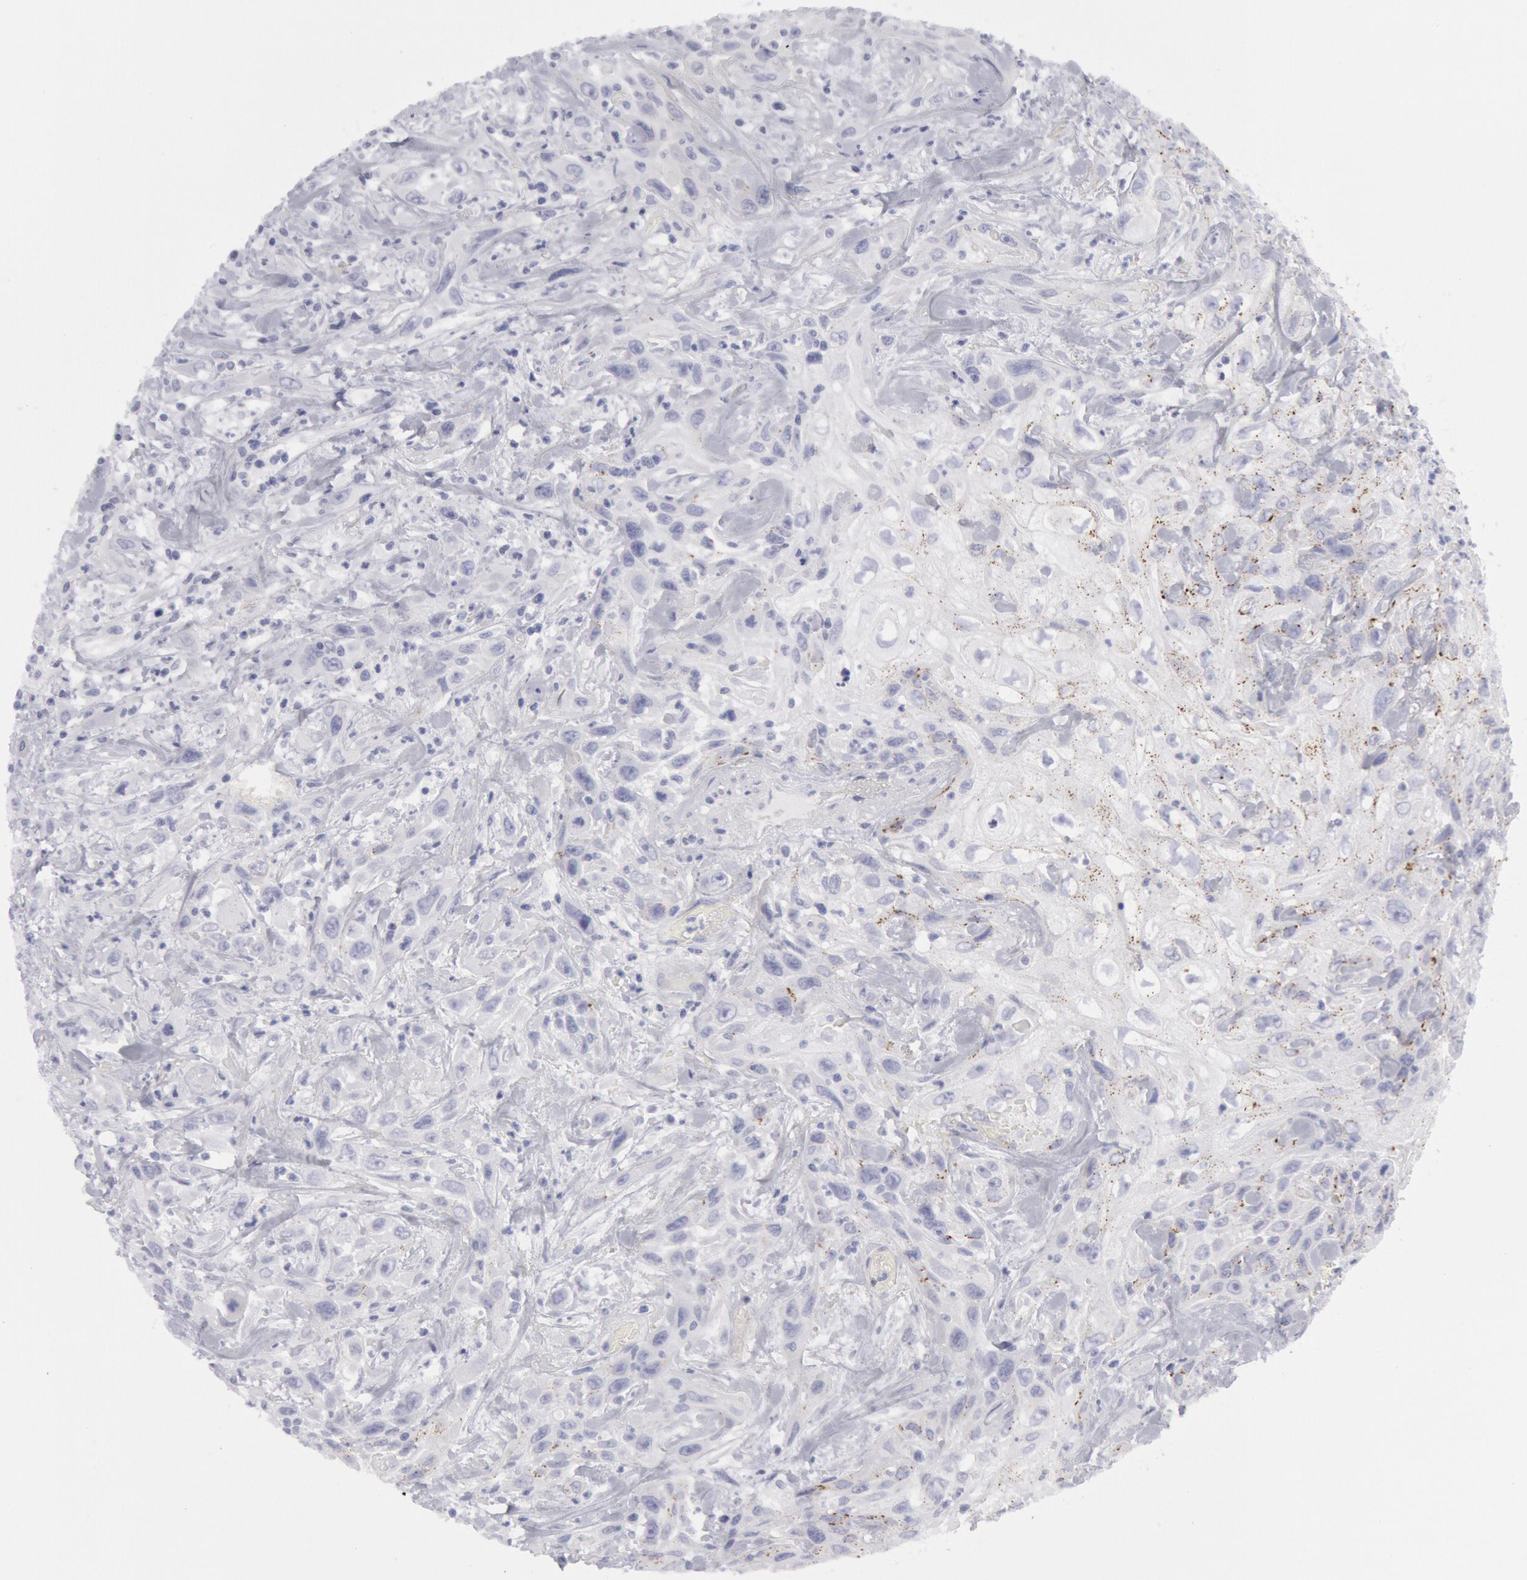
{"staining": {"intensity": "negative", "quantity": "none", "location": "none"}, "tissue": "urothelial cancer", "cell_type": "Tumor cells", "image_type": "cancer", "snomed": [{"axis": "morphology", "description": "Urothelial carcinoma, High grade"}, {"axis": "topography", "description": "Urinary bladder"}], "caption": "There is no significant positivity in tumor cells of urothelial carcinoma (high-grade).", "gene": "FHL1", "patient": {"sex": "female", "age": 84}}